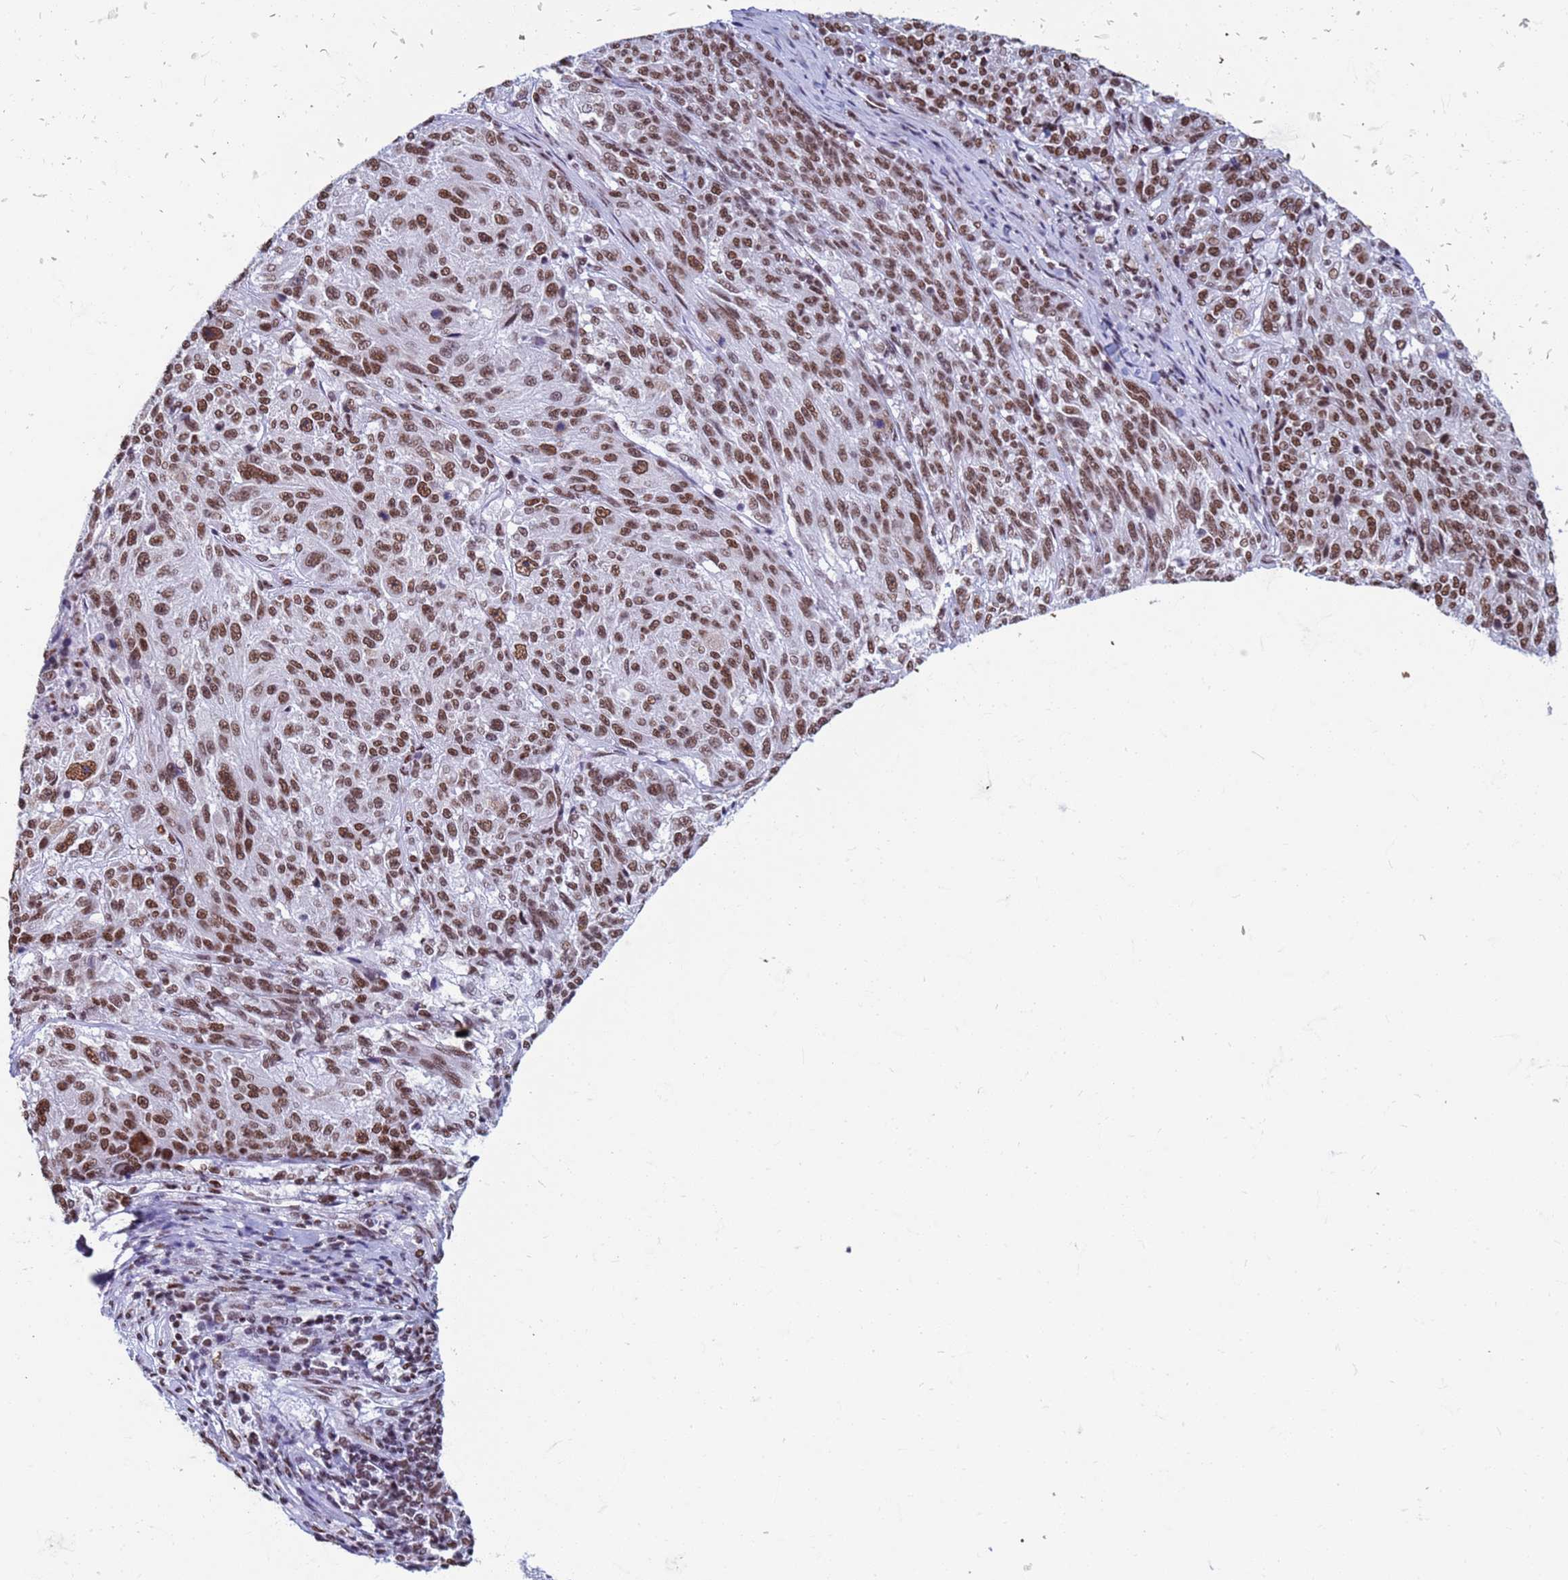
{"staining": {"intensity": "strong", "quantity": ">75%", "location": "nuclear"}, "tissue": "melanoma", "cell_type": "Tumor cells", "image_type": "cancer", "snomed": [{"axis": "morphology", "description": "Malignant melanoma, NOS"}, {"axis": "topography", "description": "Skin"}], "caption": "A micrograph showing strong nuclear staining in about >75% of tumor cells in melanoma, as visualized by brown immunohistochemical staining.", "gene": "FAM170B", "patient": {"sex": "male", "age": 53}}